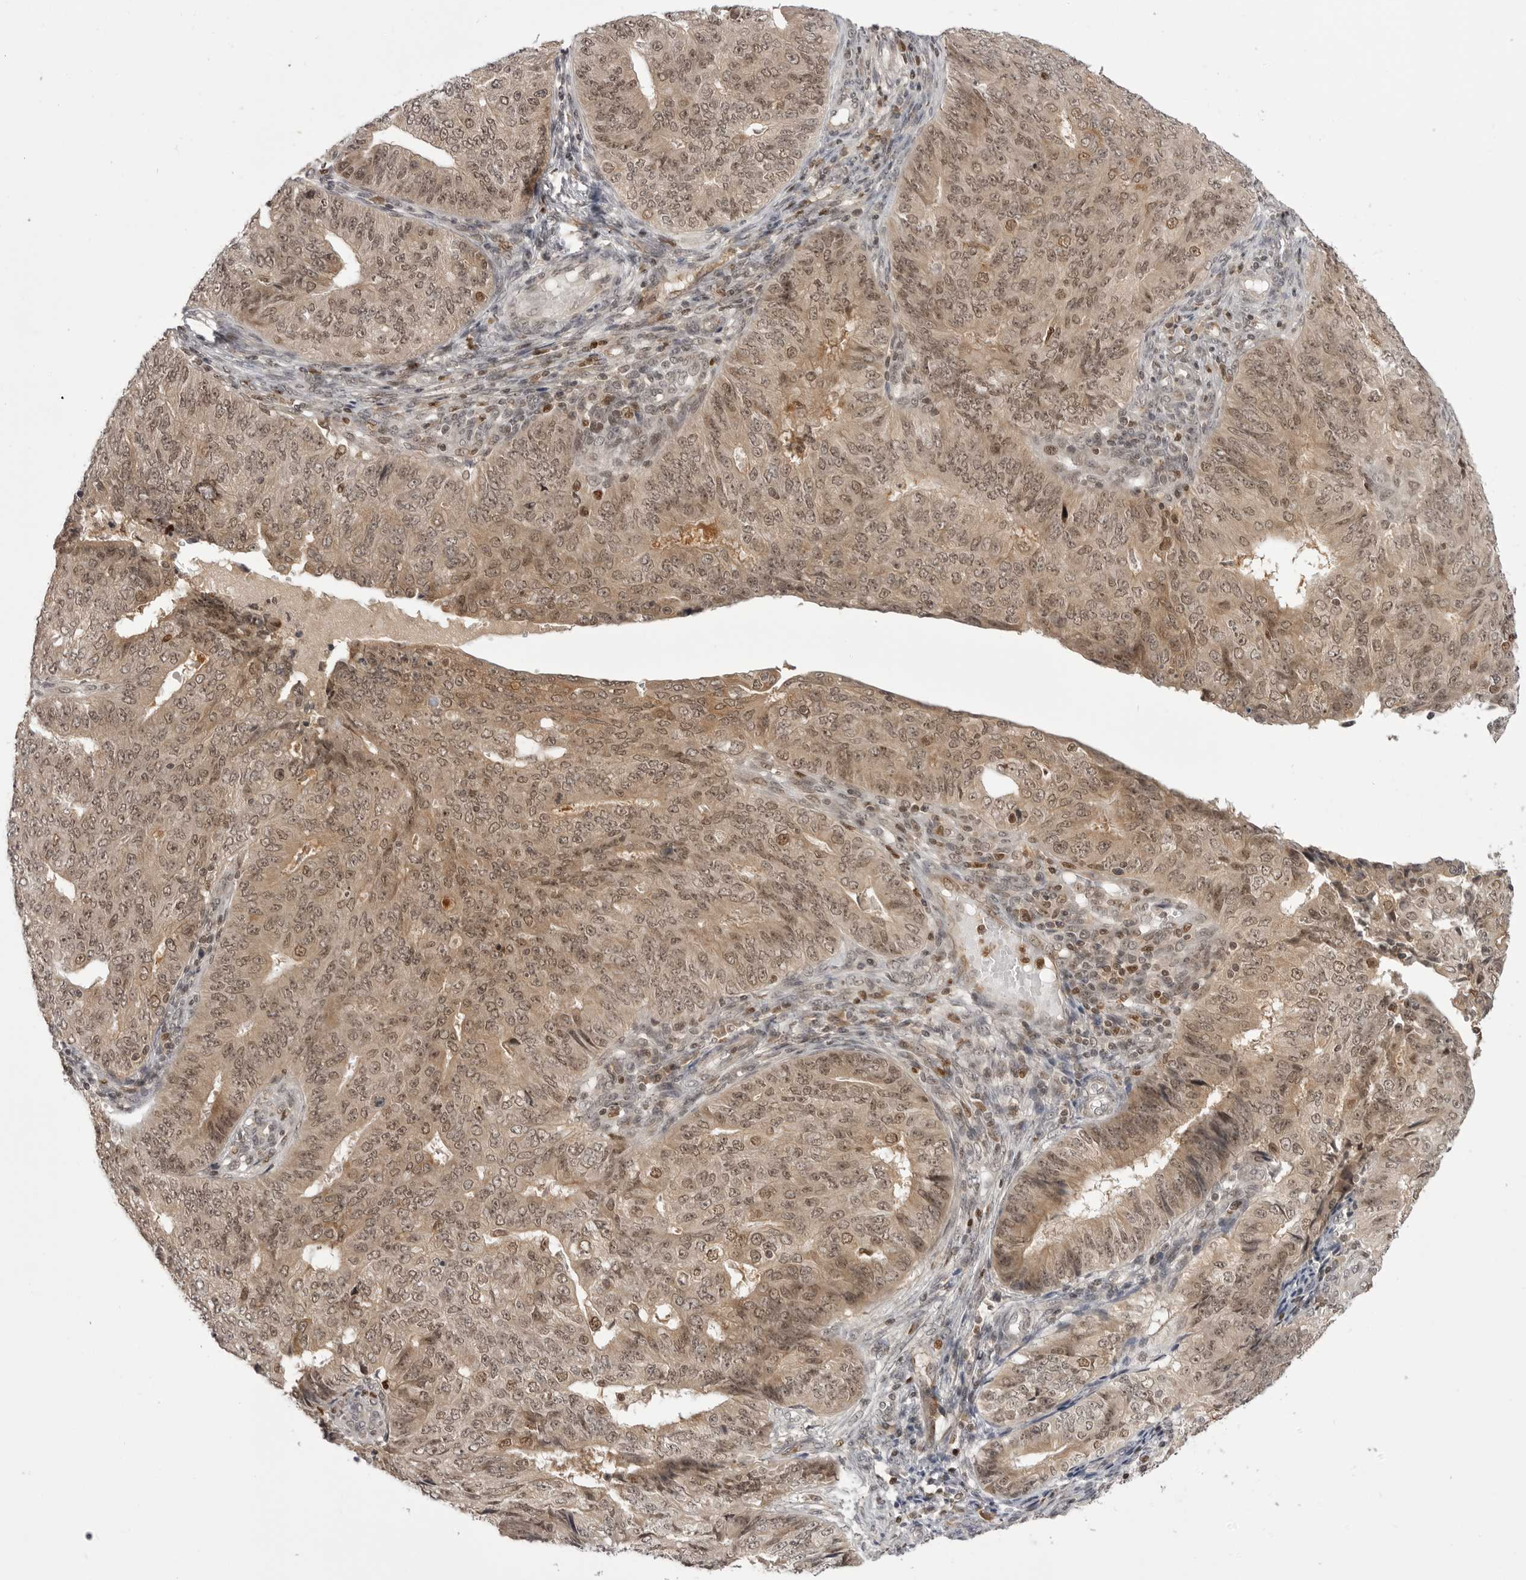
{"staining": {"intensity": "moderate", "quantity": ">75%", "location": "cytoplasmic/membranous,nuclear"}, "tissue": "endometrial cancer", "cell_type": "Tumor cells", "image_type": "cancer", "snomed": [{"axis": "morphology", "description": "Adenocarcinoma, NOS"}, {"axis": "topography", "description": "Endometrium"}], "caption": "High-magnification brightfield microscopy of endometrial adenocarcinoma stained with DAB (brown) and counterstained with hematoxylin (blue). tumor cells exhibit moderate cytoplasmic/membranous and nuclear staining is present in about>75% of cells.", "gene": "PTK2B", "patient": {"sex": "female", "age": 32}}